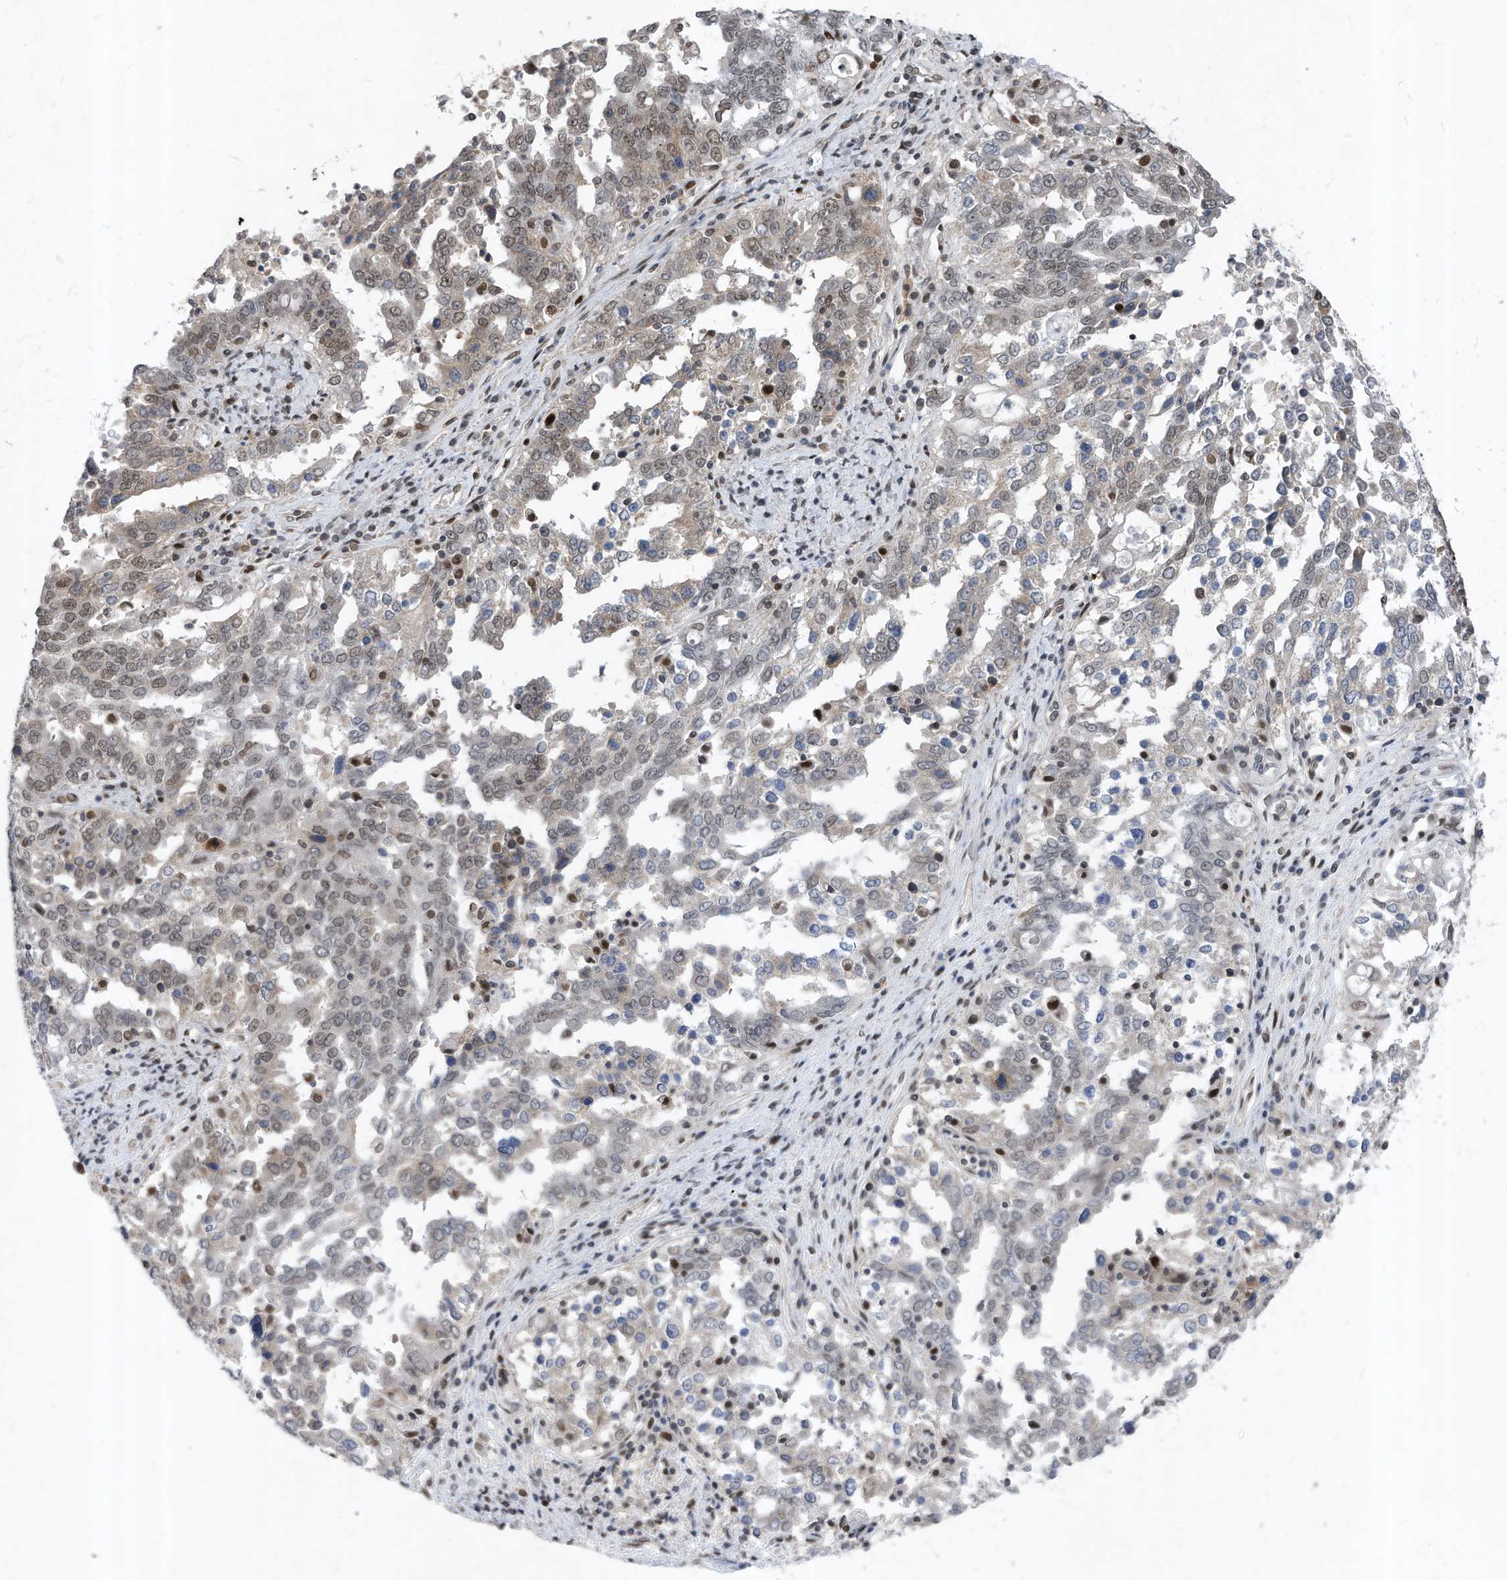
{"staining": {"intensity": "weak", "quantity": "25%-75%", "location": "nuclear"}, "tissue": "ovarian cancer", "cell_type": "Tumor cells", "image_type": "cancer", "snomed": [{"axis": "morphology", "description": "Carcinoma, endometroid"}, {"axis": "topography", "description": "Ovary"}], "caption": "High-magnification brightfield microscopy of ovarian cancer (endometroid carcinoma) stained with DAB (3,3'-diaminobenzidine) (brown) and counterstained with hematoxylin (blue). tumor cells exhibit weak nuclear staining is appreciated in about25%-75% of cells.", "gene": "KPNB1", "patient": {"sex": "female", "age": 62}}